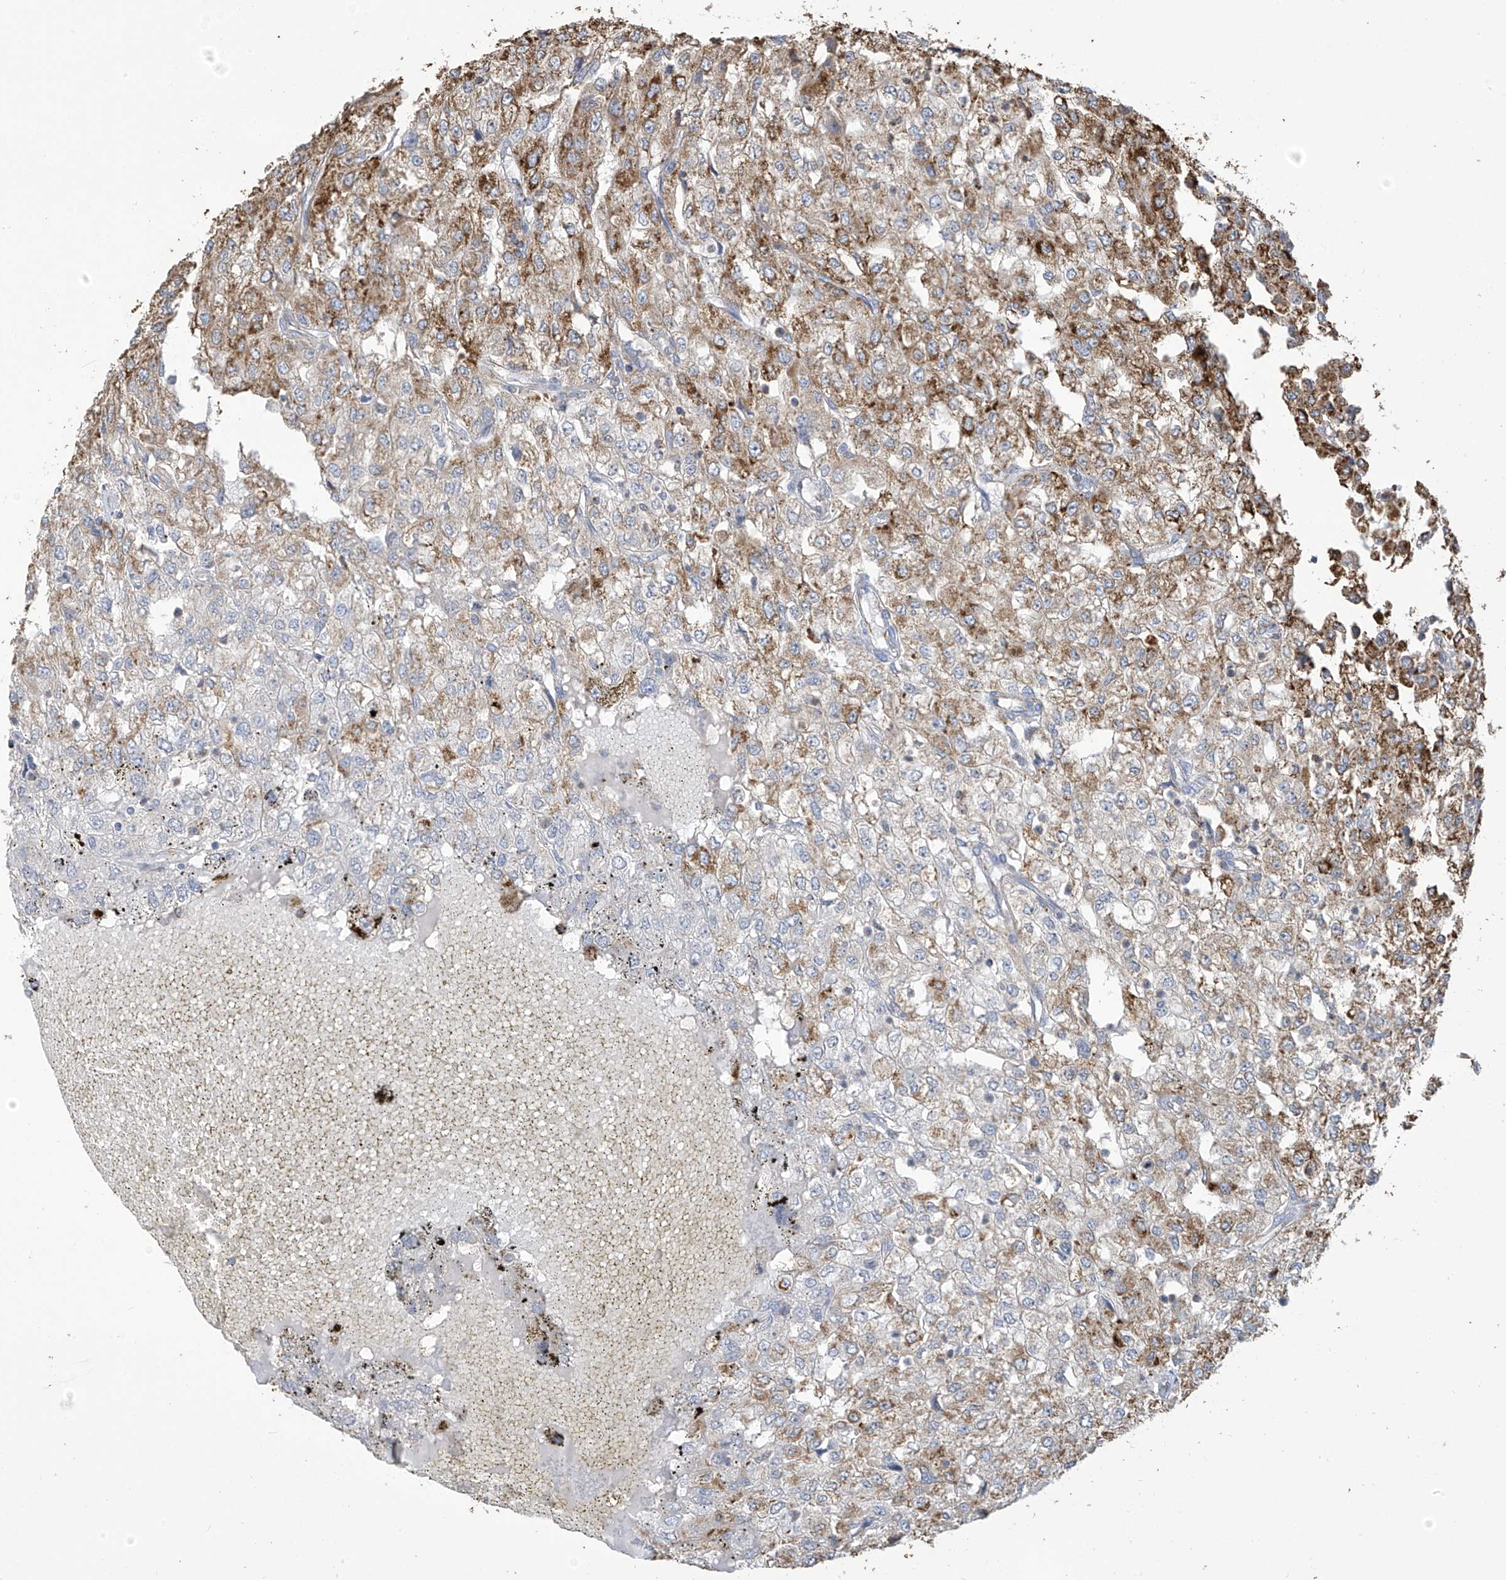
{"staining": {"intensity": "moderate", "quantity": ">75%", "location": "cytoplasmic/membranous"}, "tissue": "renal cancer", "cell_type": "Tumor cells", "image_type": "cancer", "snomed": [{"axis": "morphology", "description": "Adenocarcinoma, NOS"}, {"axis": "topography", "description": "Kidney"}], "caption": "Immunohistochemistry of human renal cancer (adenocarcinoma) displays medium levels of moderate cytoplasmic/membranous expression in about >75% of tumor cells.", "gene": "OGT", "patient": {"sex": "female", "age": 54}}